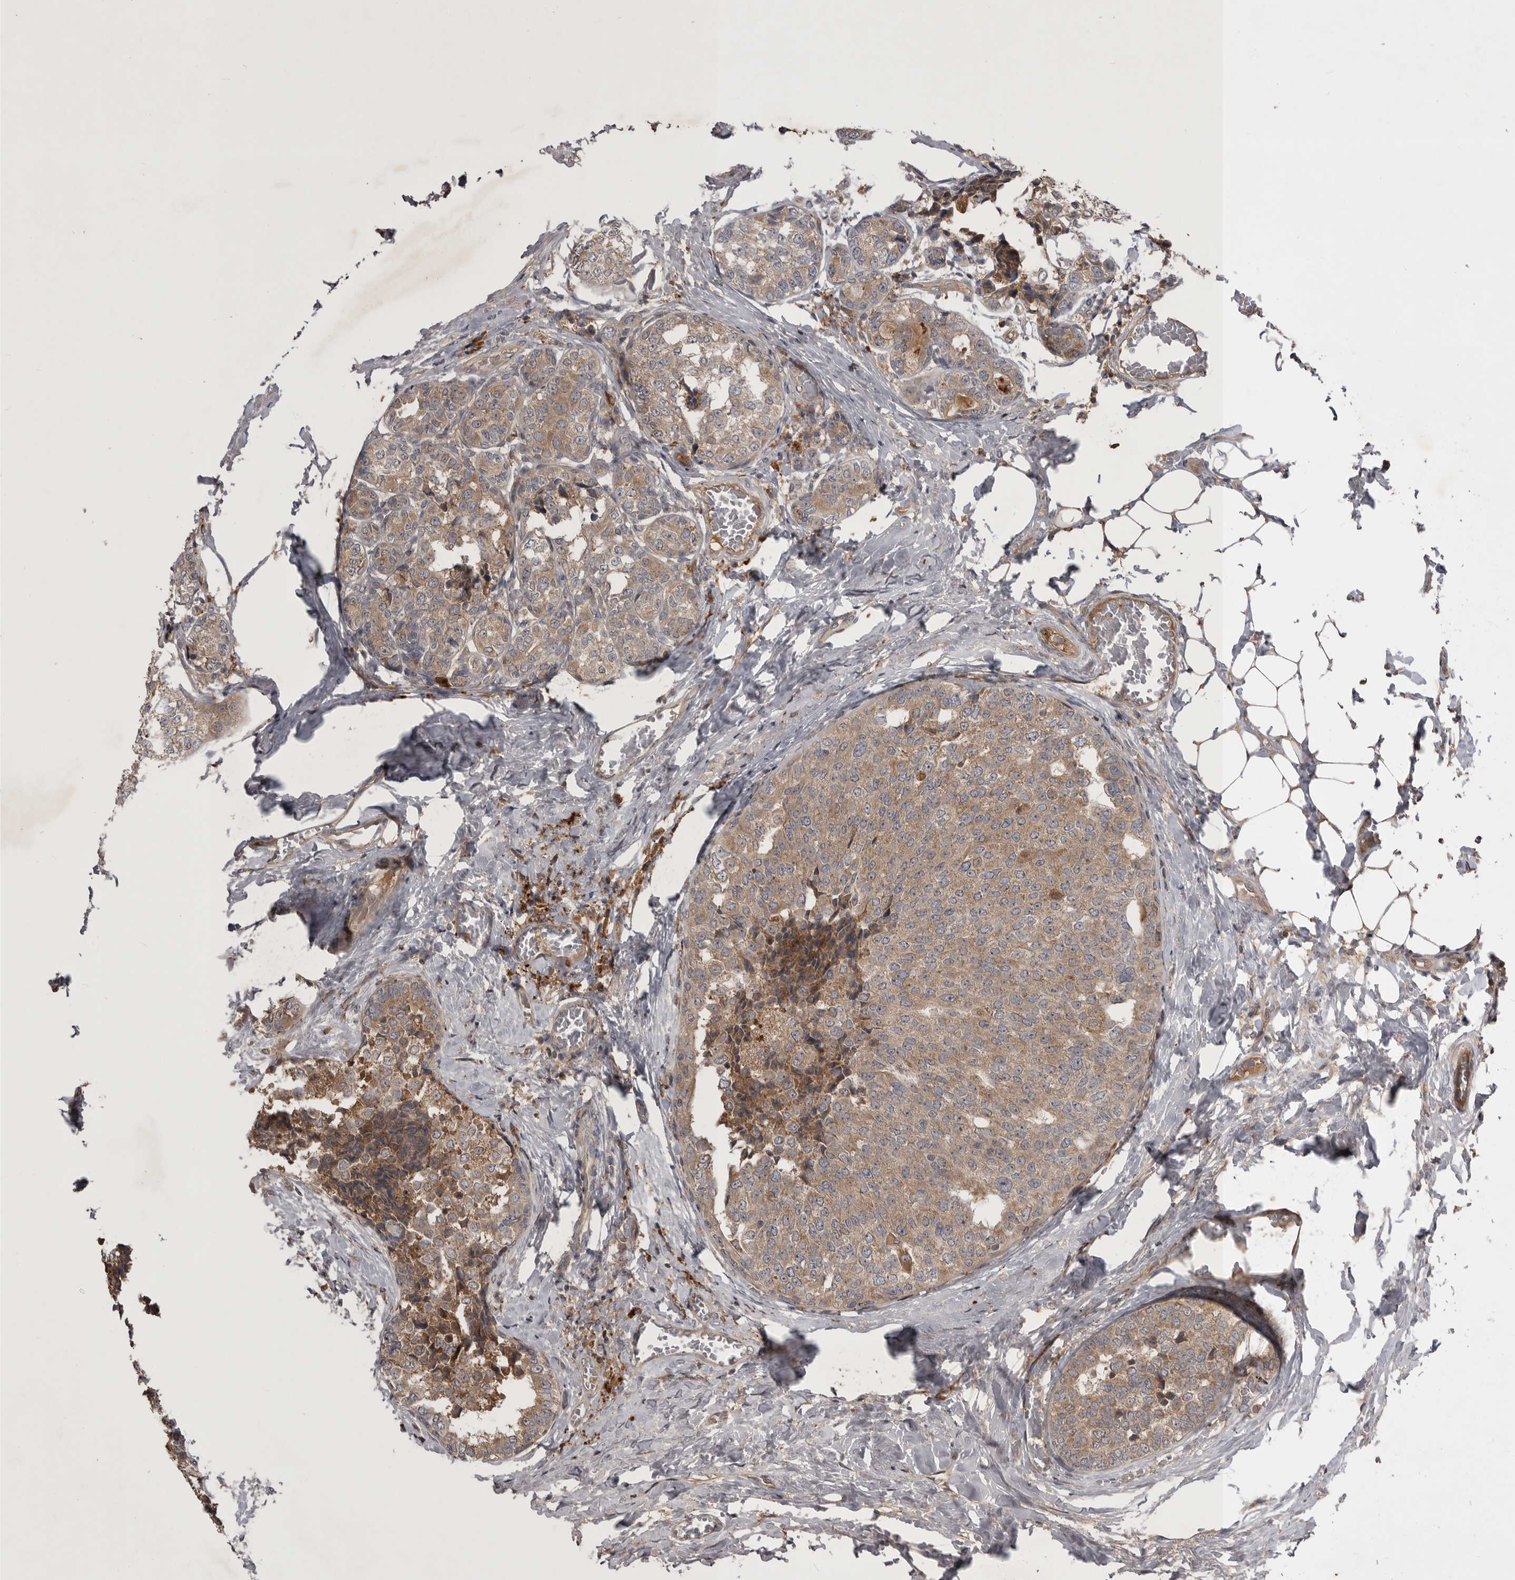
{"staining": {"intensity": "weak", "quantity": ">75%", "location": "cytoplasmic/membranous"}, "tissue": "breast cancer", "cell_type": "Tumor cells", "image_type": "cancer", "snomed": [{"axis": "morphology", "description": "Normal tissue, NOS"}, {"axis": "morphology", "description": "Duct carcinoma"}, {"axis": "topography", "description": "Breast"}], "caption": "IHC of intraductal carcinoma (breast) displays low levels of weak cytoplasmic/membranous positivity in approximately >75% of tumor cells.", "gene": "RAB3GAP2", "patient": {"sex": "female", "age": 43}}